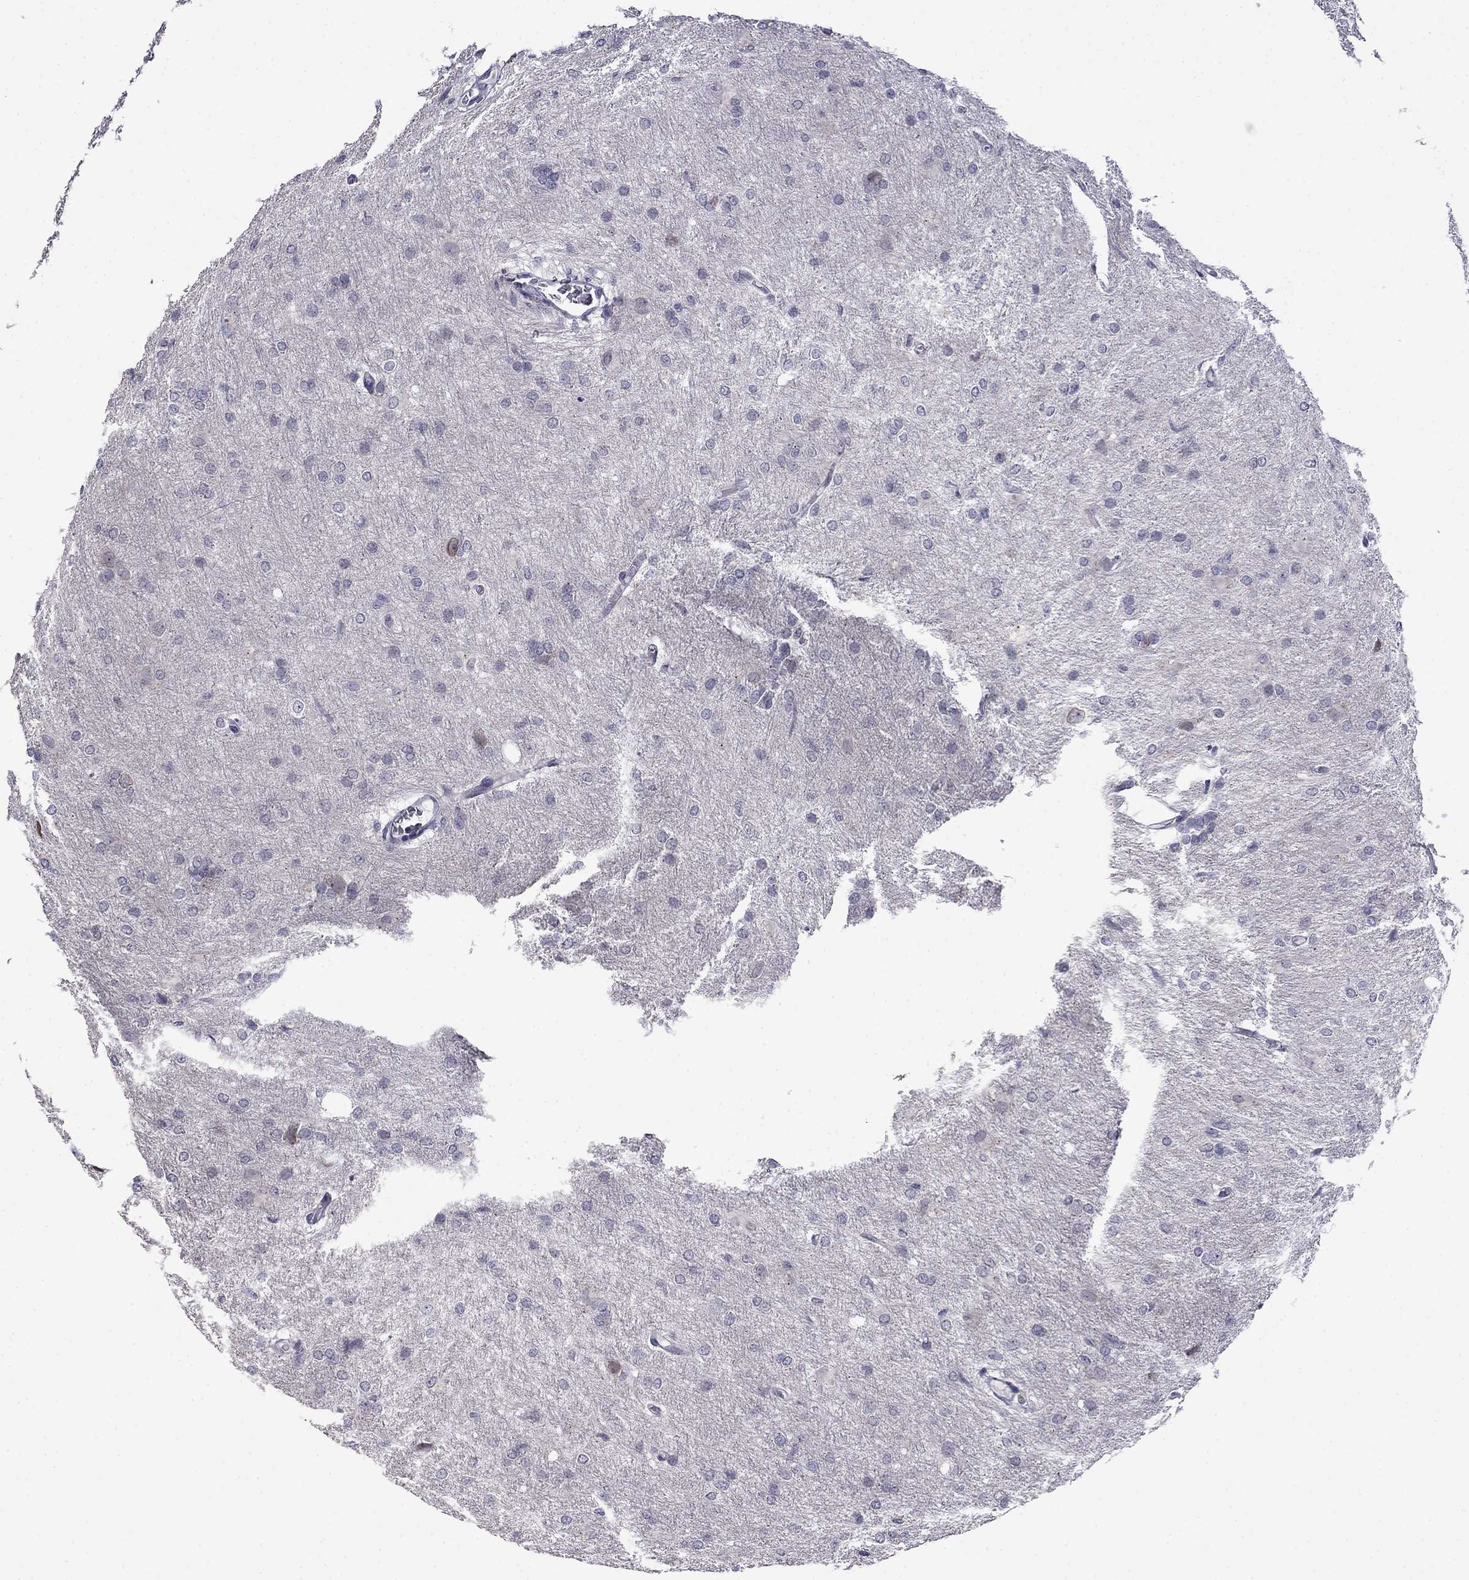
{"staining": {"intensity": "negative", "quantity": "none", "location": "none"}, "tissue": "glioma", "cell_type": "Tumor cells", "image_type": "cancer", "snomed": [{"axis": "morphology", "description": "Glioma, malignant, High grade"}, {"axis": "topography", "description": "Brain"}], "caption": "Tumor cells show no significant protein expression in glioma.", "gene": "PRR18", "patient": {"sex": "male", "age": 68}}